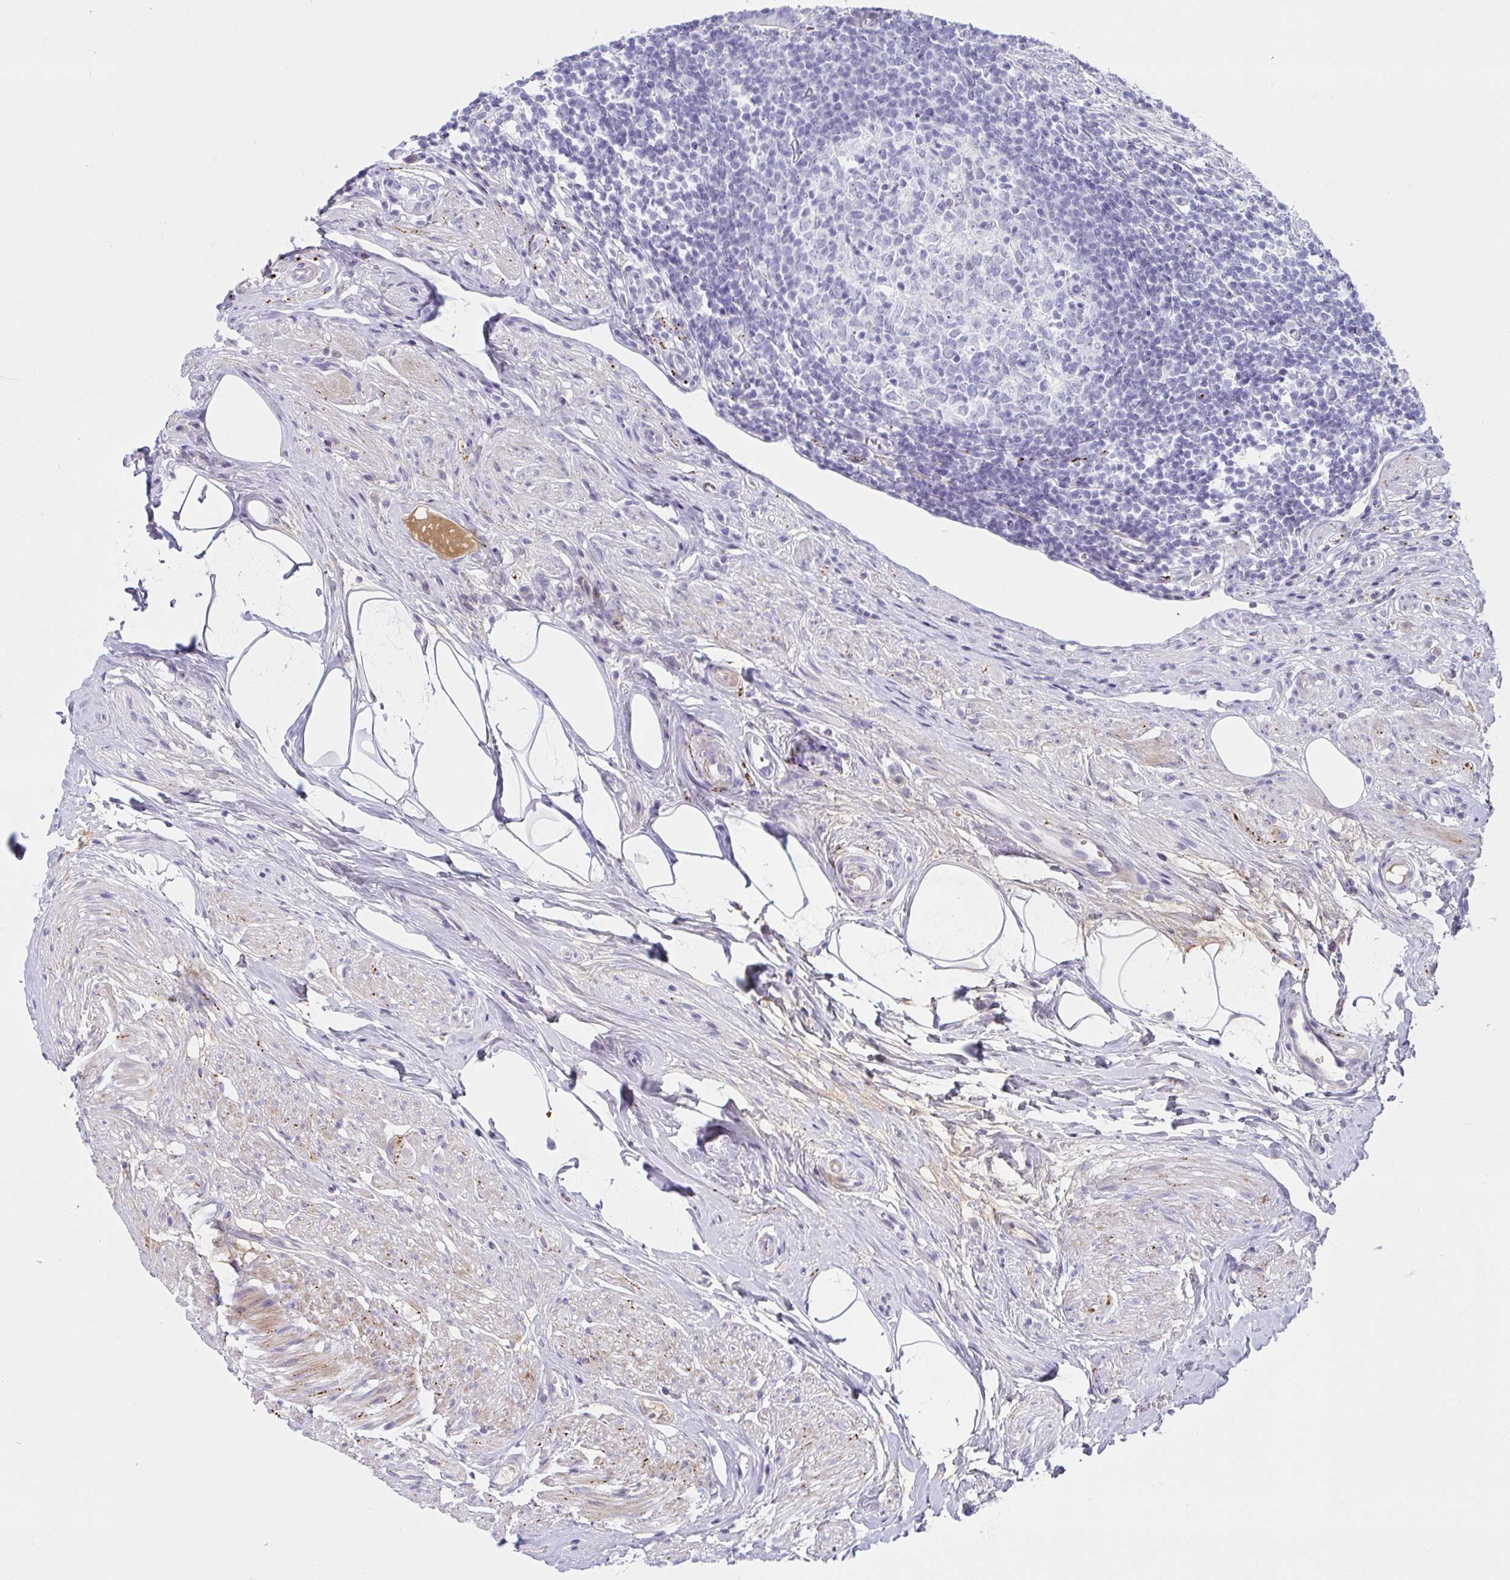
{"staining": {"intensity": "negative", "quantity": "none", "location": "none"}, "tissue": "appendix", "cell_type": "Glandular cells", "image_type": "normal", "snomed": [{"axis": "morphology", "description": "Normal tissue, NOS"}, {"axis": "topography", "description": "Appendix"}], "caption": "A high-resolution micrograph shows immunohistochemistry (IHC) staining of normal appendix, which demonstrates no significant positivity in glandular cells. (Brightfield microscopy of DAB immunohistochemistry at high magnification).", "gene": "NPY", "patient": {"sex": "female", "age": 56}}